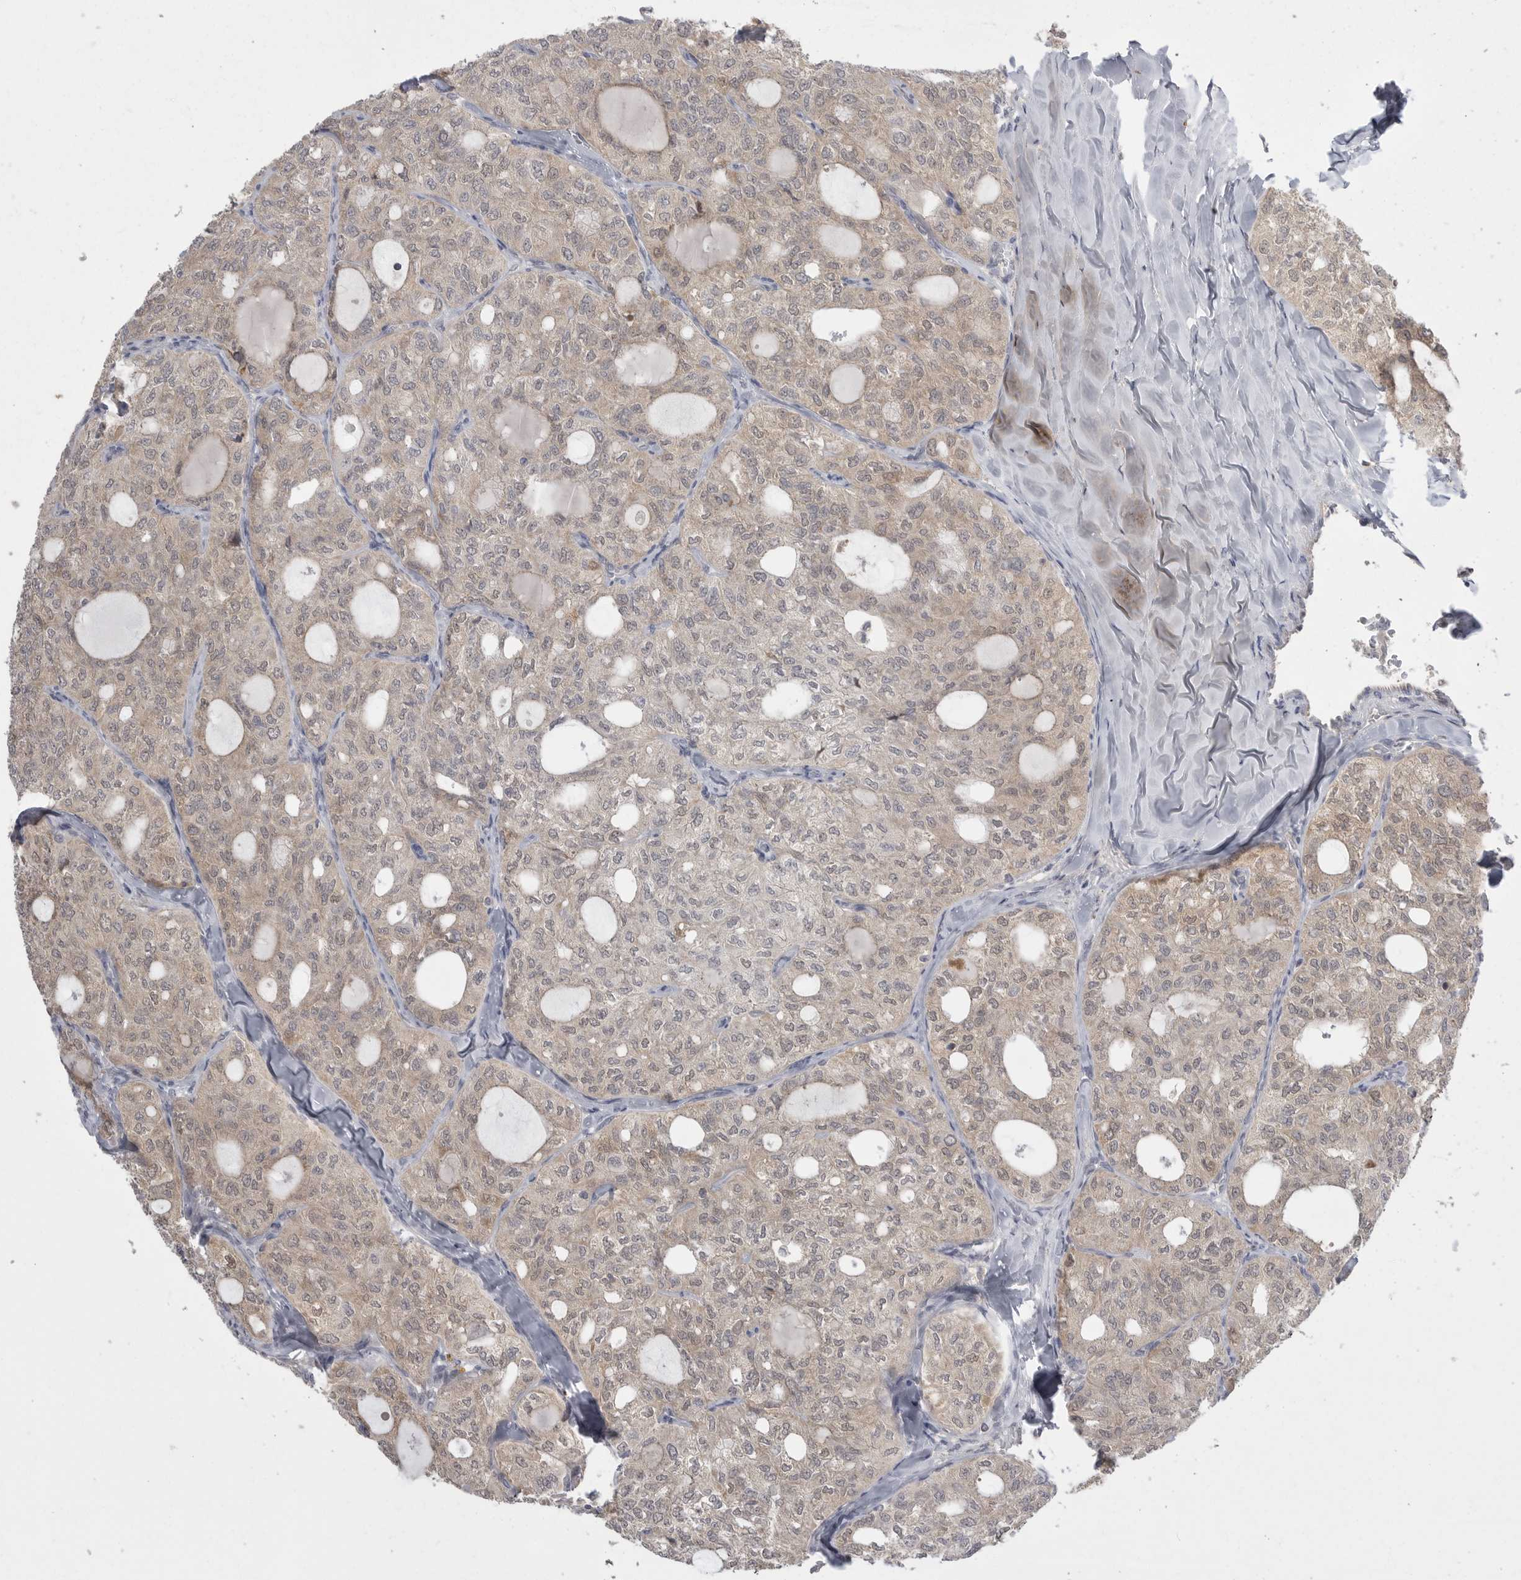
{"staining": {"intensity": "negative", "quantity": "none", "location": "none"}, "tissue": "thyroid cancer", "cell_type": "Tumor cells", "image_type": "cancer", "snomed": [{"axis": "morphology", "description": "Follicular adenoma carcinoma, NOS"}, {"axis": "topography", "description": "Thyroid gland"}], "caption": "Immunohistochemistry (IHC) photomicrograph of thyroid cancer stained for a protein (brown), which reveals no staining in tumor cells.", "gene": "KYAT3", "patient": {"sex": "male", "age": 75}}